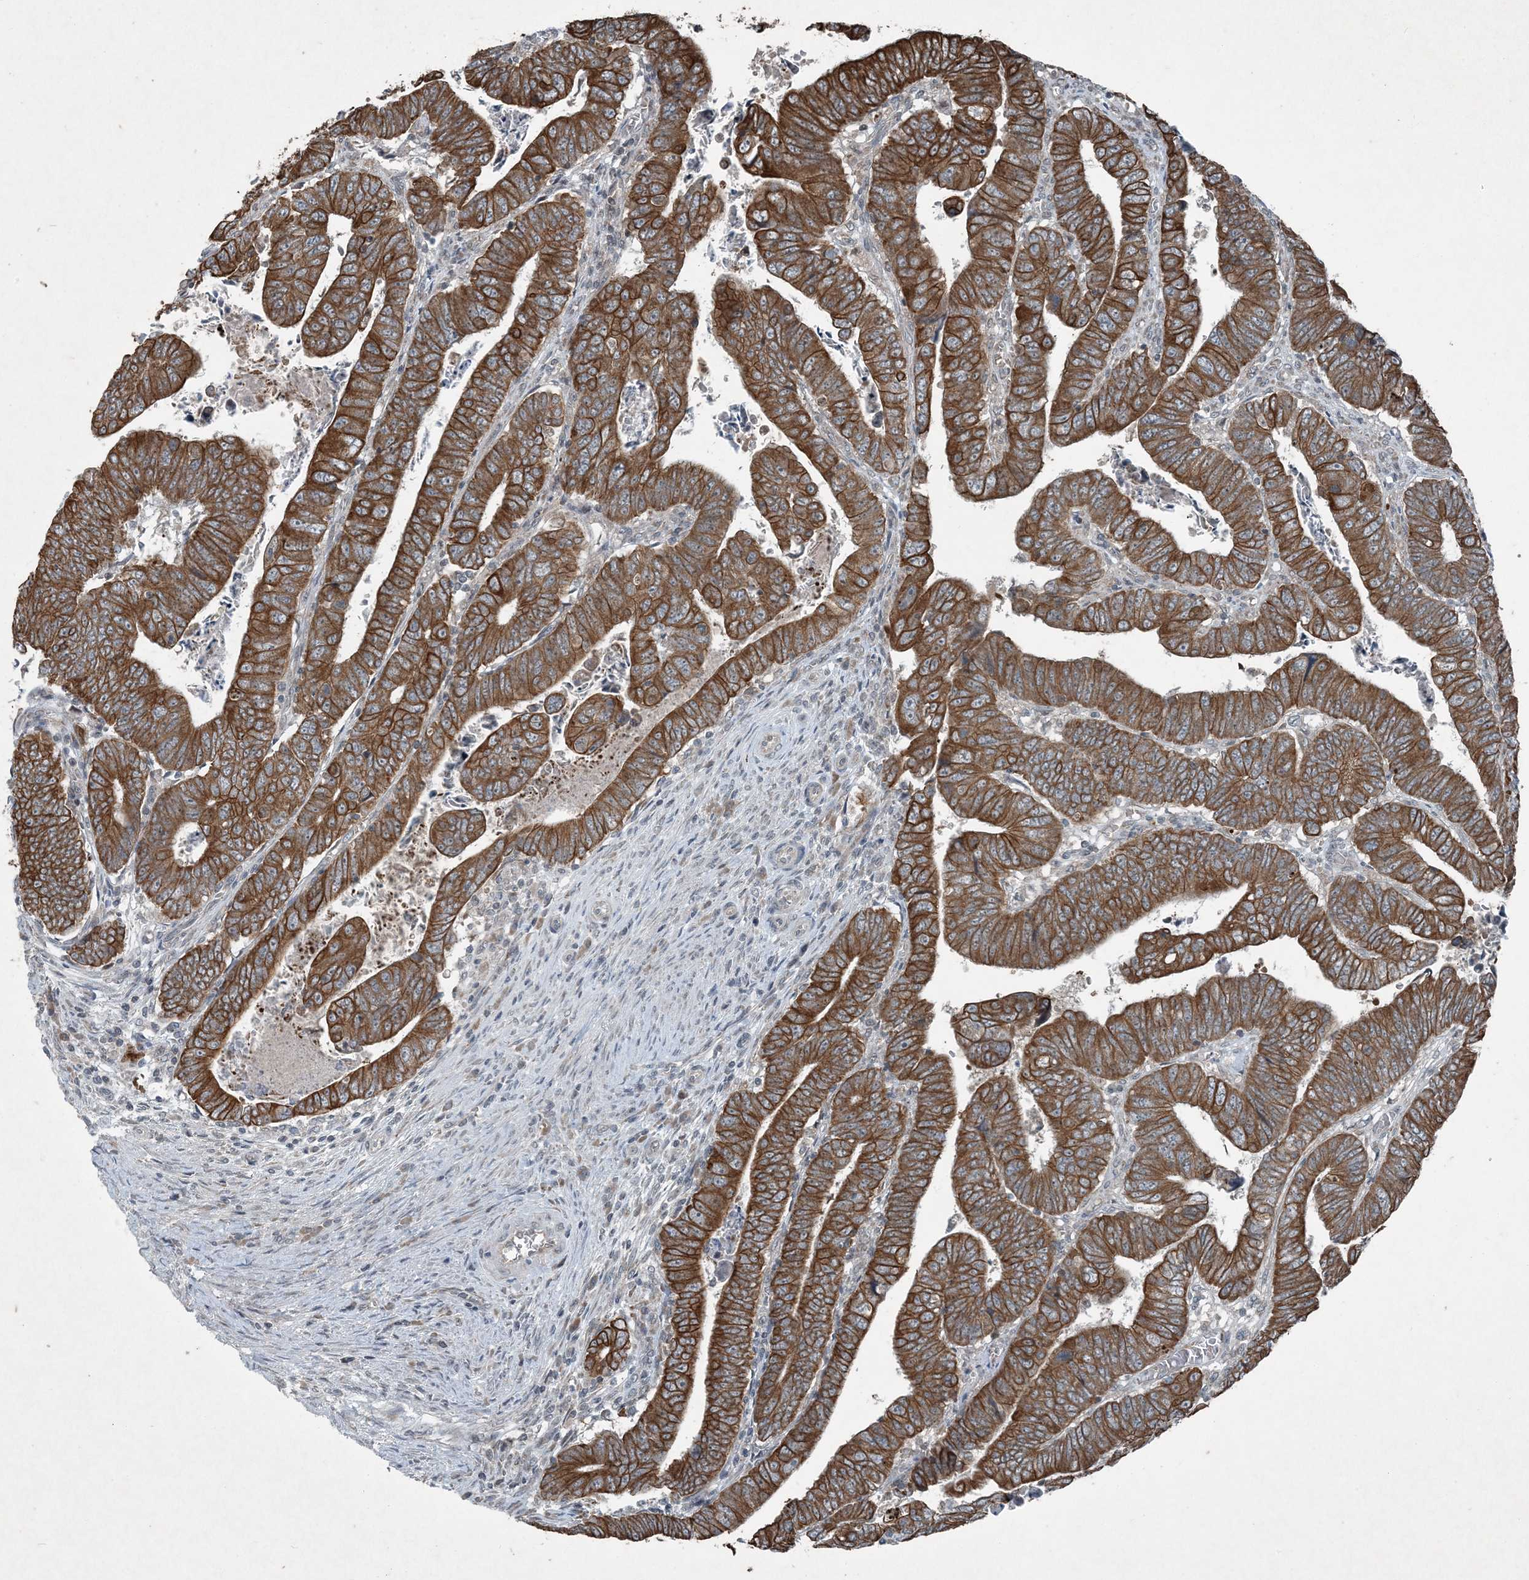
{"staining": {"intensity": "strong", "quantity": ">75%", "location": "cytoplasmic/membranous"}, "tissue": "colorectal cancer", "cell_type": "Tumor cells", "image_type": "cancer", "snomed": [{"axis": "morphology", "description": "Normal tissue, NOS"}, {"axis": "morphology", "description": "Adenocarcinoma, NOS"}, {"axis": "topography", "description": "Rectum"}], "caption": "The histopathology image shows immunohistochemical staining of colorectal adenocarcinoma. There is strong cytoplasmic/membranous expression is present in about >75% of tumor cells. The protein of interest is shown in brown color, while the nuclei are stained blue.", "gene": "PC", "patient": {"sex": "female", "age": 65}}